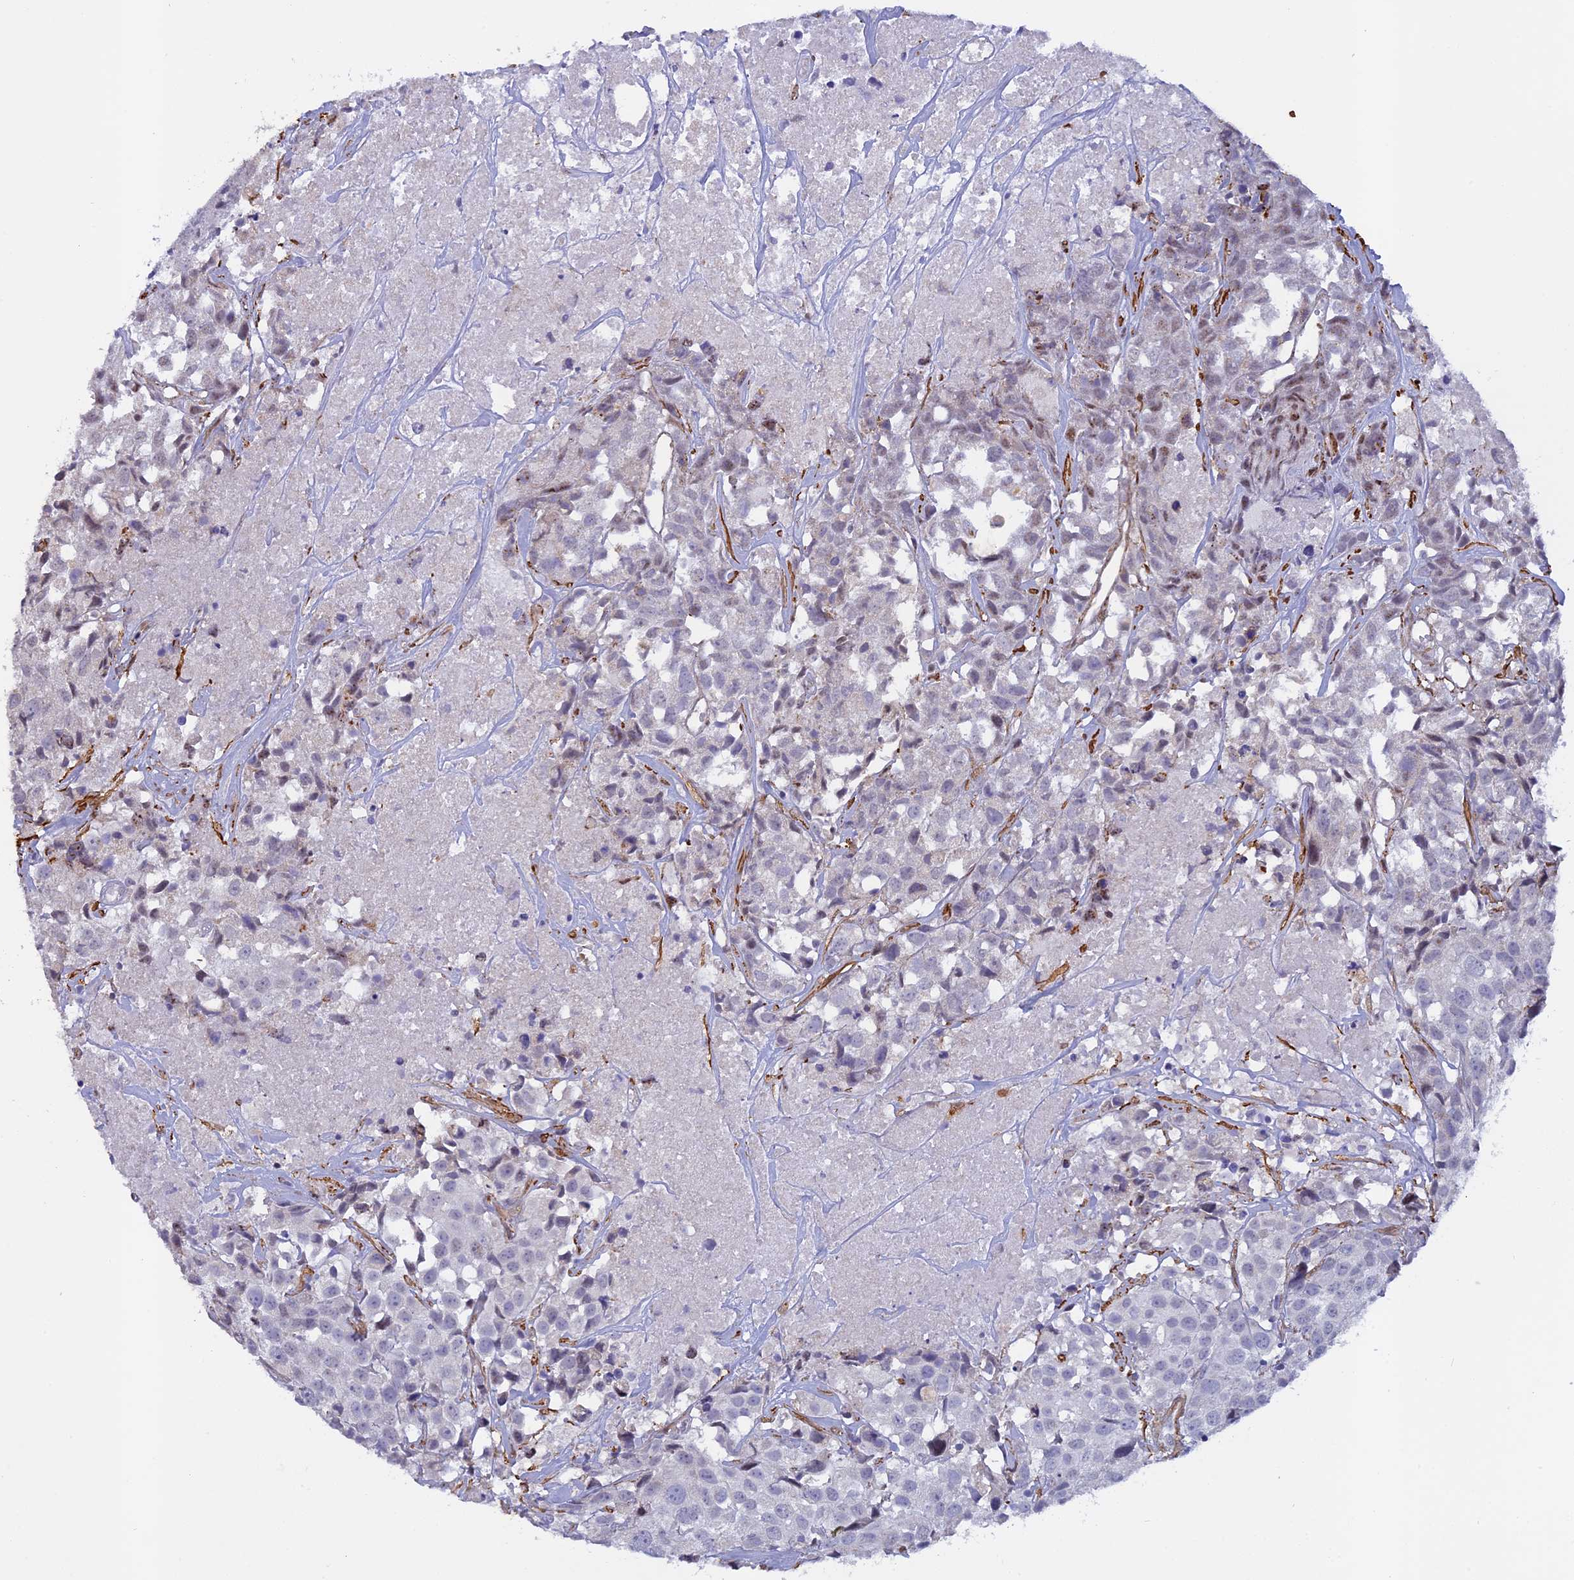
{"staining": {"intensity": "negative", "quantity": "none", "location": "none"}, "tissue": "urothelial cancer", "cell_type": "Tumor cells", "image_type": "cancer", "snomed": [{"axis": "morphology", "description": "Urothelial carcinoma, High grade"}, {"axis": "topography", "description": "Urinary bladder"}], "caption": "Immunohistochemistry image of high-grade urothelial carcinoma stained for a protein (brown), which exhibits no expression in tumor cells.", "gene": "CCDC154", "patient": {"sex": "female", "age": 75}}